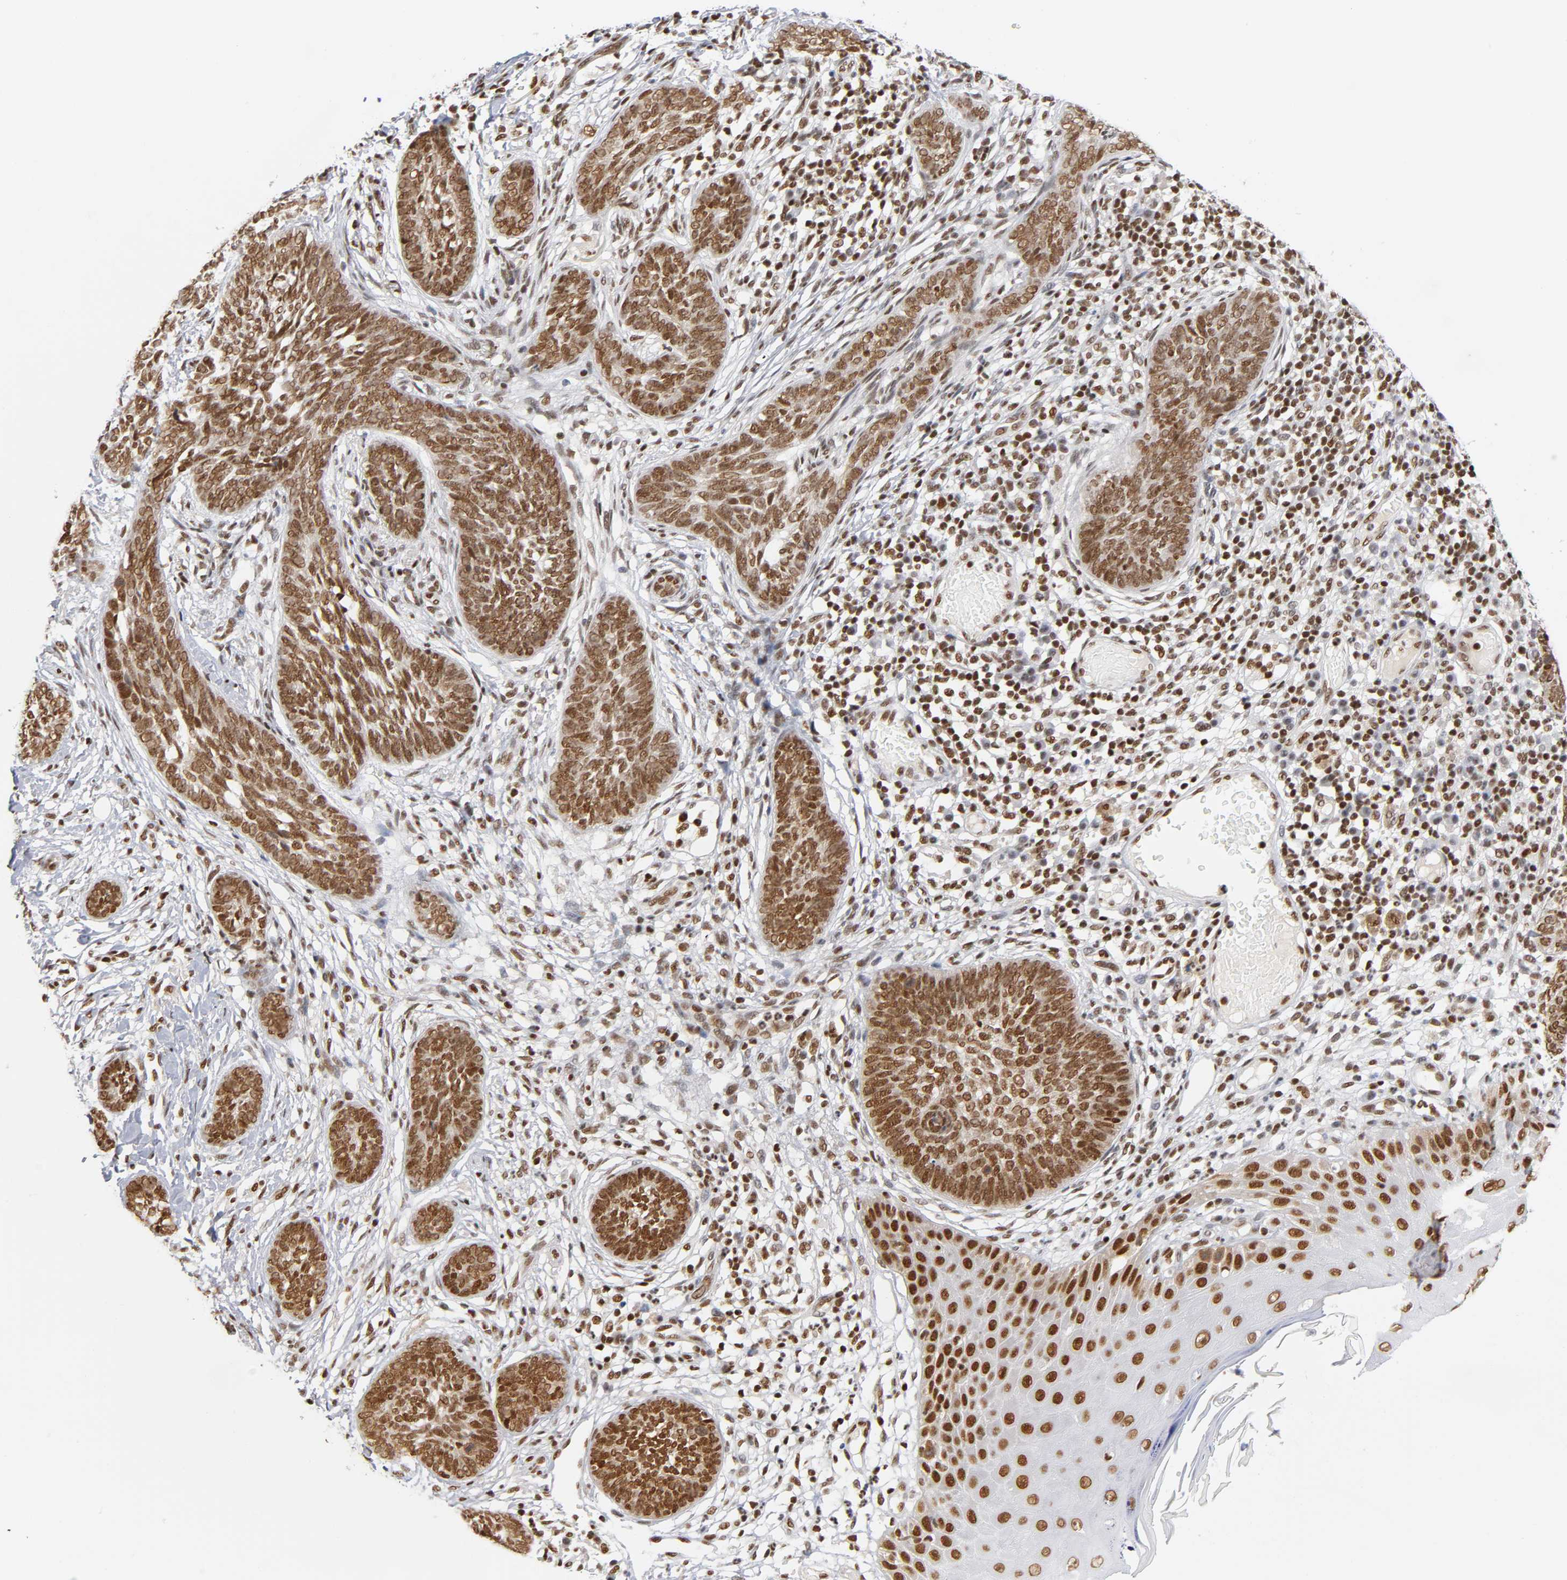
{"staining": {"intensity": "strong", "quantity": ">75%", "location": "nuclear"}, "tissue": "skin cancer", "cell_type": "Tumor cells", "image_type": "cancer", "snomed": [{"axis": "morphology", "description": "Normal tissue, NOS"}, {"axis": "morphology", "description": "Basal cell carcinoma"}, {"axis": "topography", "description": "Skin"}], "caption": "Skin cancer (basal cell carcinoma) tissue displays strong nuclear positivity in about >75% of tumor cells, visualized by immunohistochemistry.", "gene": "ILKAP", "patient": {"sex": "male", "age": 87}}